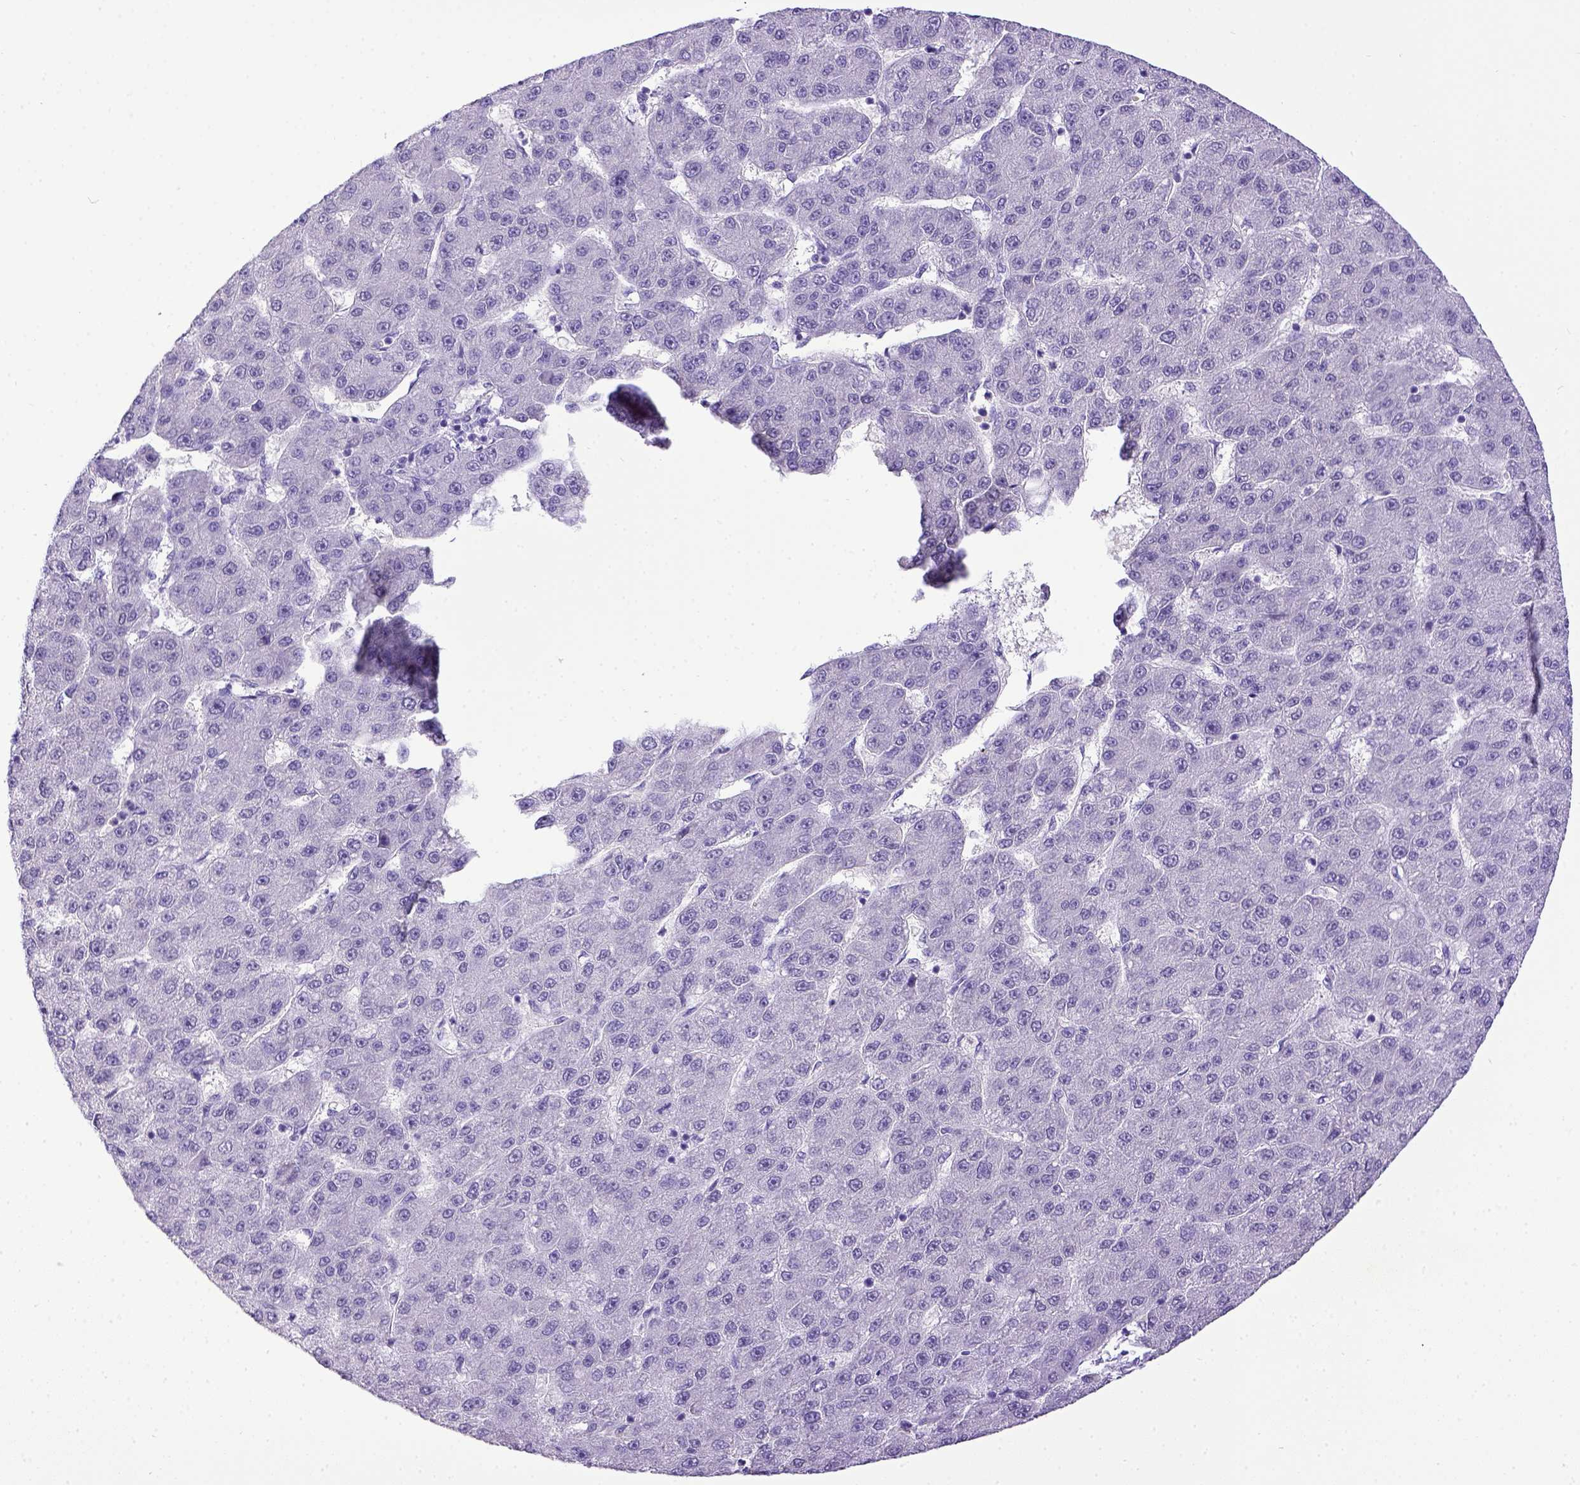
{"staining": {"intensity": "negative", "quantity": "none", "location": "none"}, "tissue": "liver cancer", "cell_type": "Tumor cells", "image_type": "cancer", "snomed": [{"axis": "morphology", "description": "Carcinoma, Hepatocellular, NOS"}, {"axis": "topography", "description": "Liver"}], "caption": "Tumor cells show no significant expression in liver hepatocellular carcinoma.", "gene": "ESR1", "patient": {"sex": "male", "age": 67}}